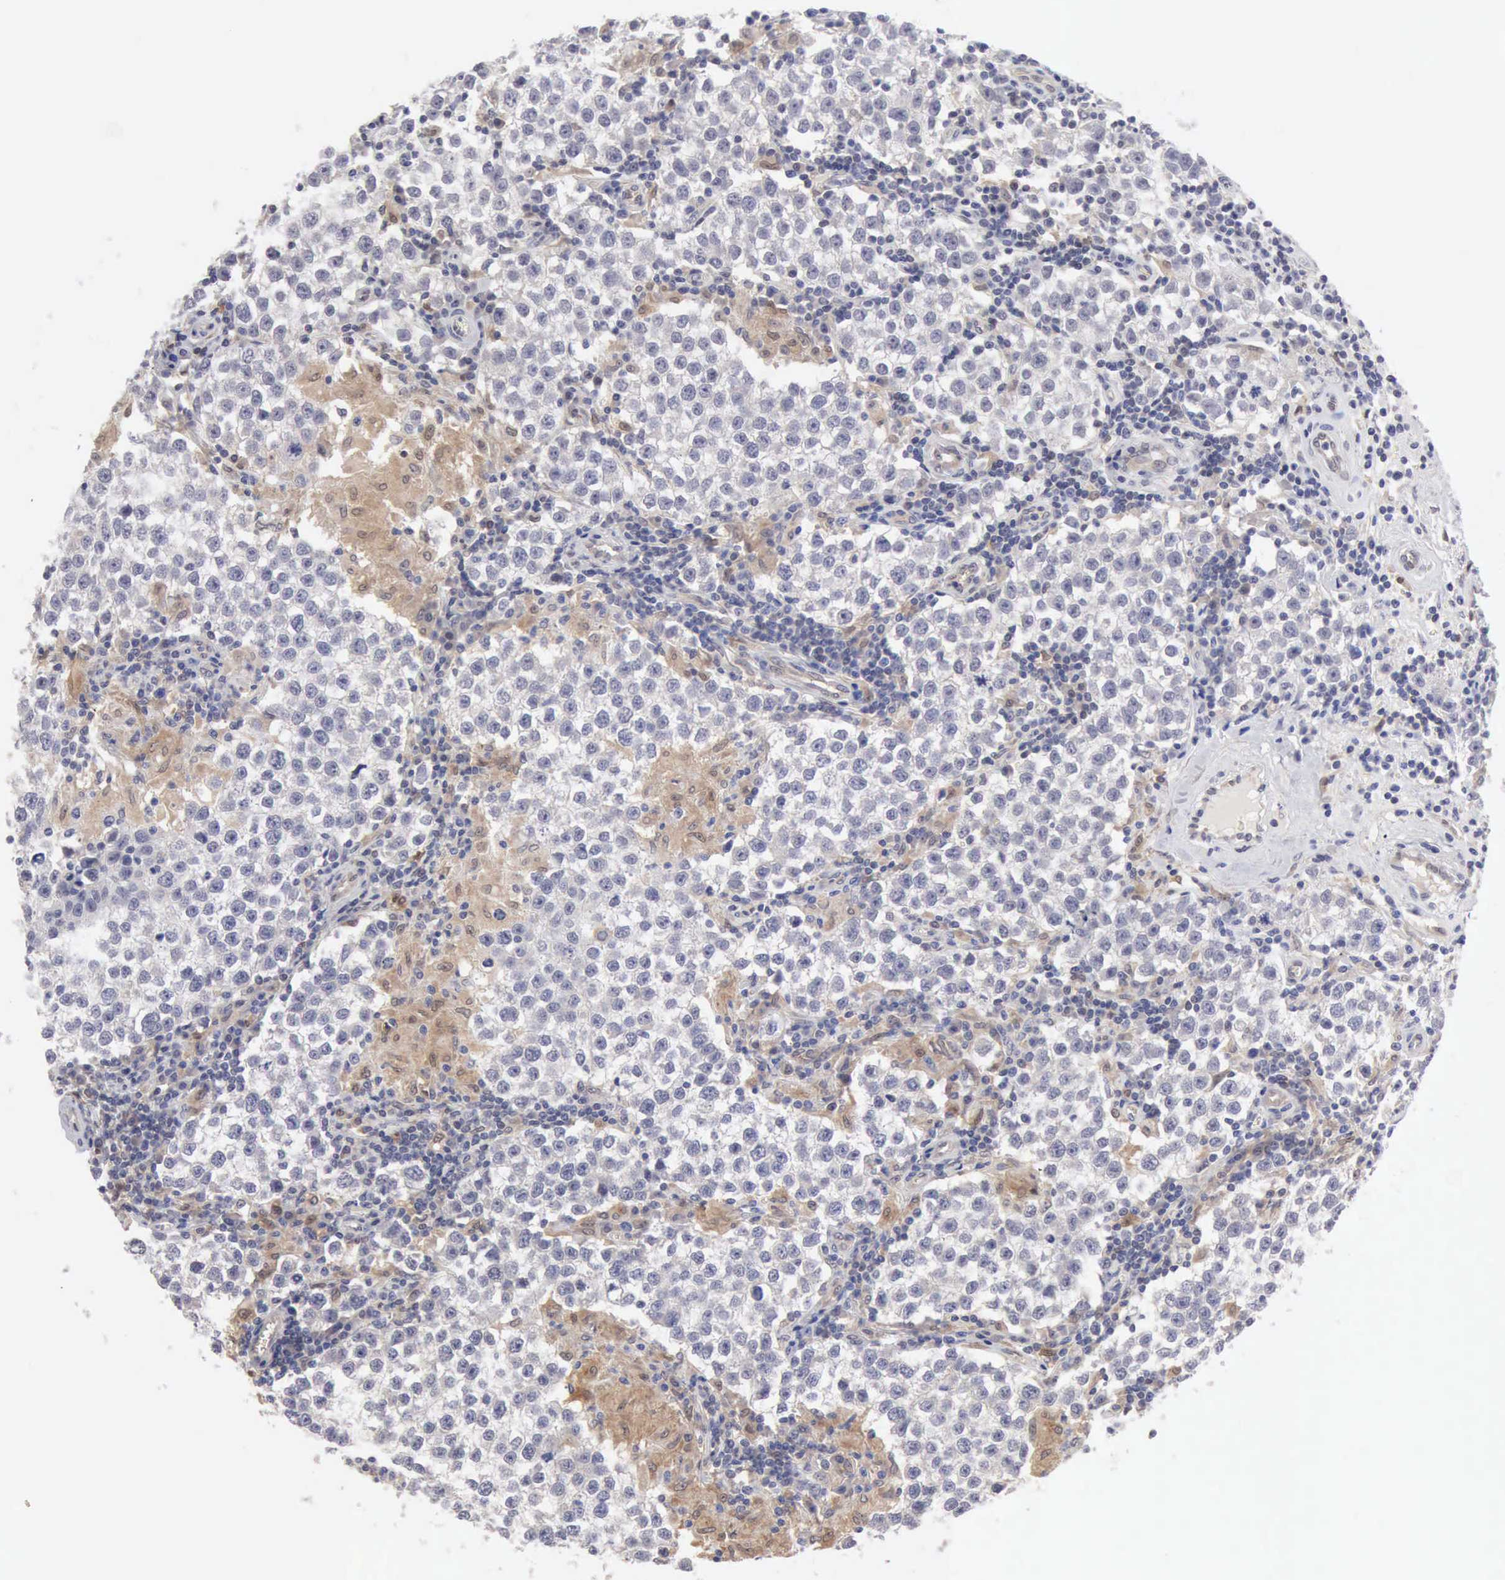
{"staining": {"intensity": "weak", "quantity": "<25%", "location": "cytoplasmic/membranous"}, "tissue": "testis cancer", "cell_type": "Tumor cells", "image_type": "cancer", "snomed": [{"axis": "morphology", "description": "Seminoma, NOS"}, {"axis": "topography", "description": "Testis"}], "caption": "This is an immunohistochemistry (IHC) micrograph of testis seminoma. There is no positivity in tumor cells.", "gene": "PTGR2", "patient": {"sex": "male", "age": 36}}